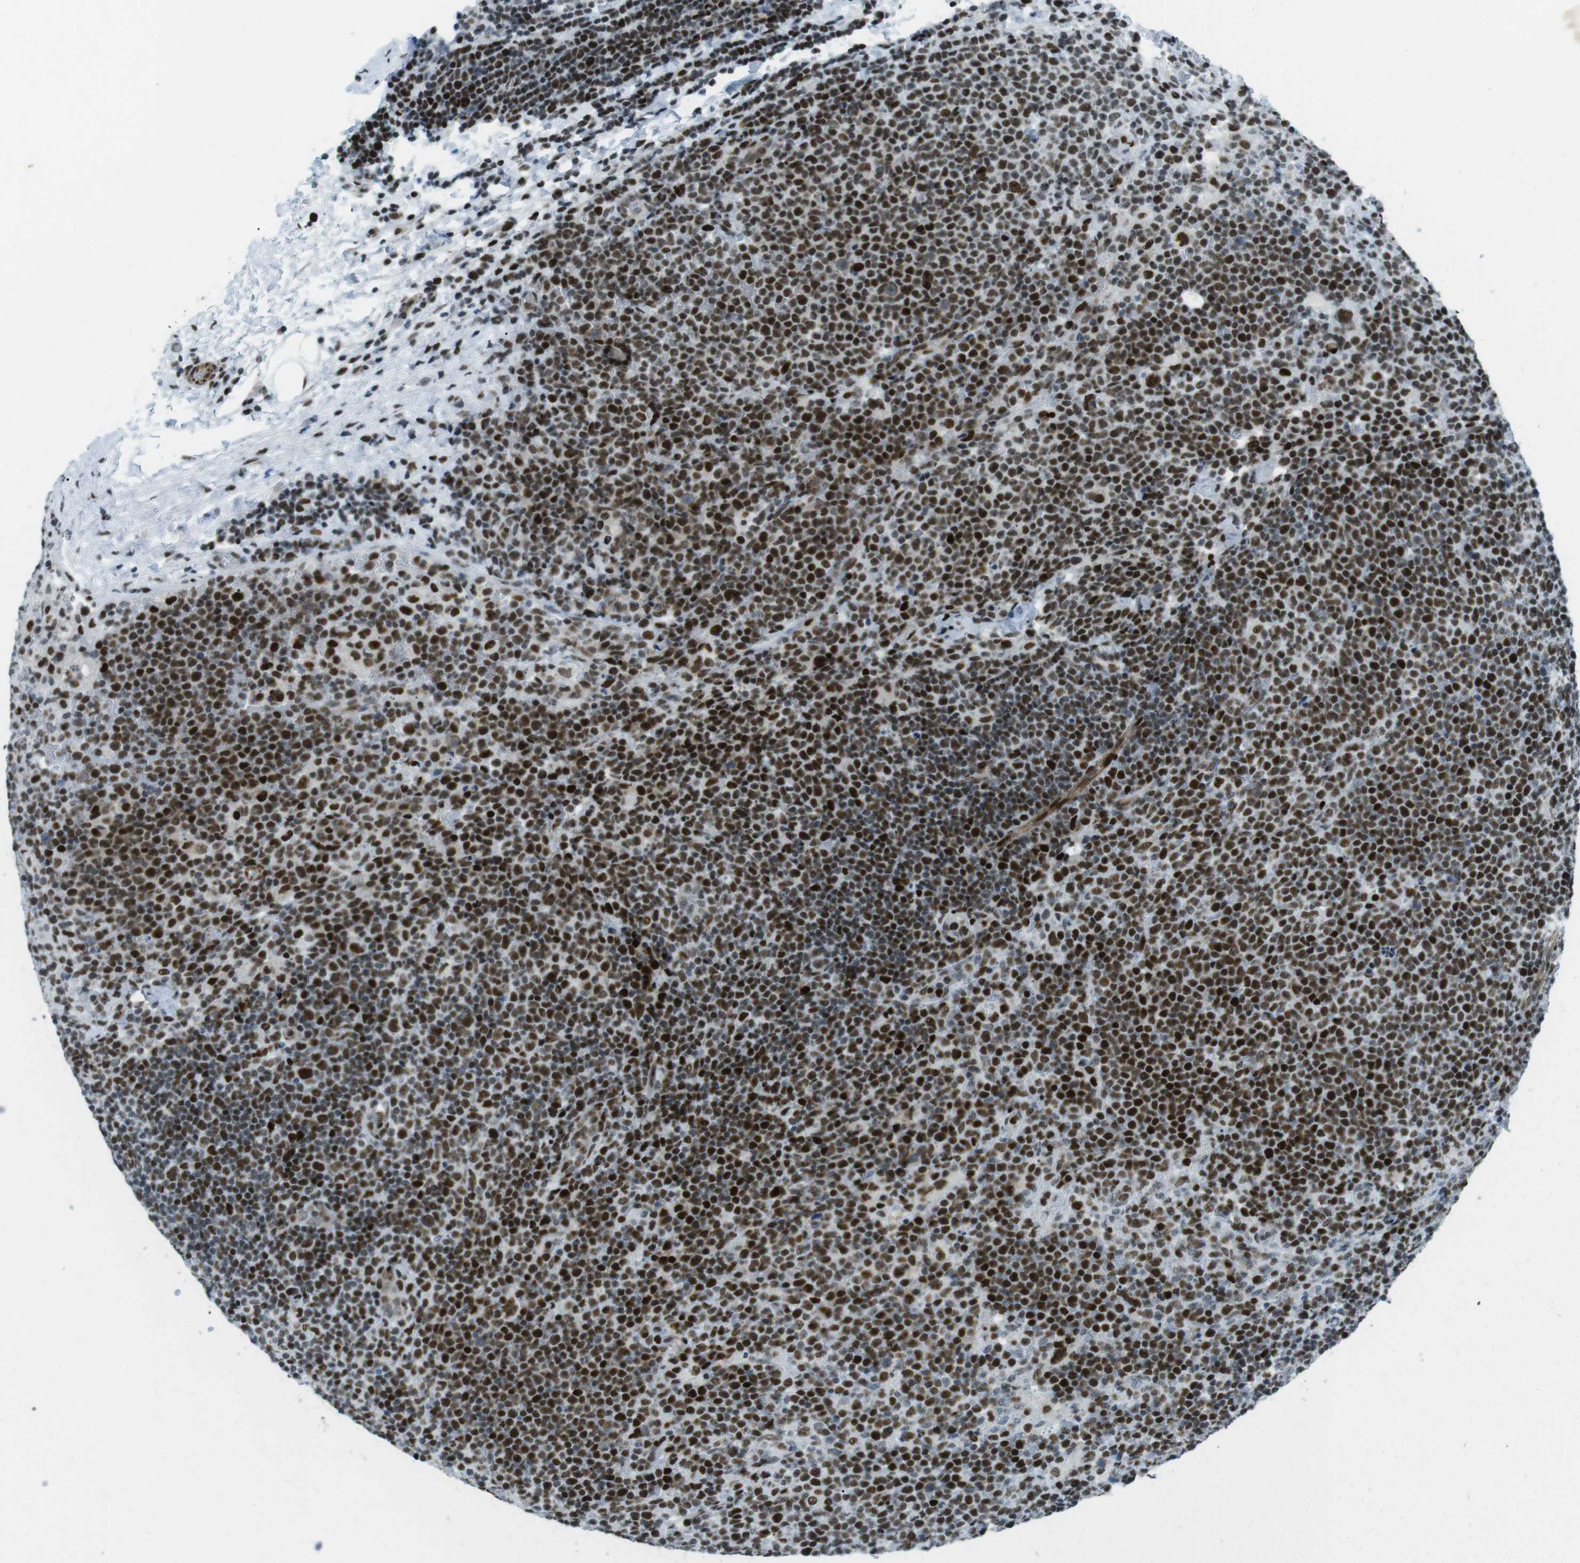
{"staining": {"intensity": "strong", "quantity": ">75%", "location": "nuclear"}, "tissue": "lymphoma", "cell_type": "Tumor cells", "image_type": "cancer", "snomed": [{"axis": "morphology", "description": "Malignant lymphoma, non-Hodgkin's type, High grade"}, {"axis": "topography", "description": "Lymph node"}], "caption": "Lymphoma was stained to show a protein in brown. There is high levels of strong nuclear positivity in approximately >75% of tumor cells.", "gene": "ARID1A", "patient": {"sex": "male", "age": 61}}